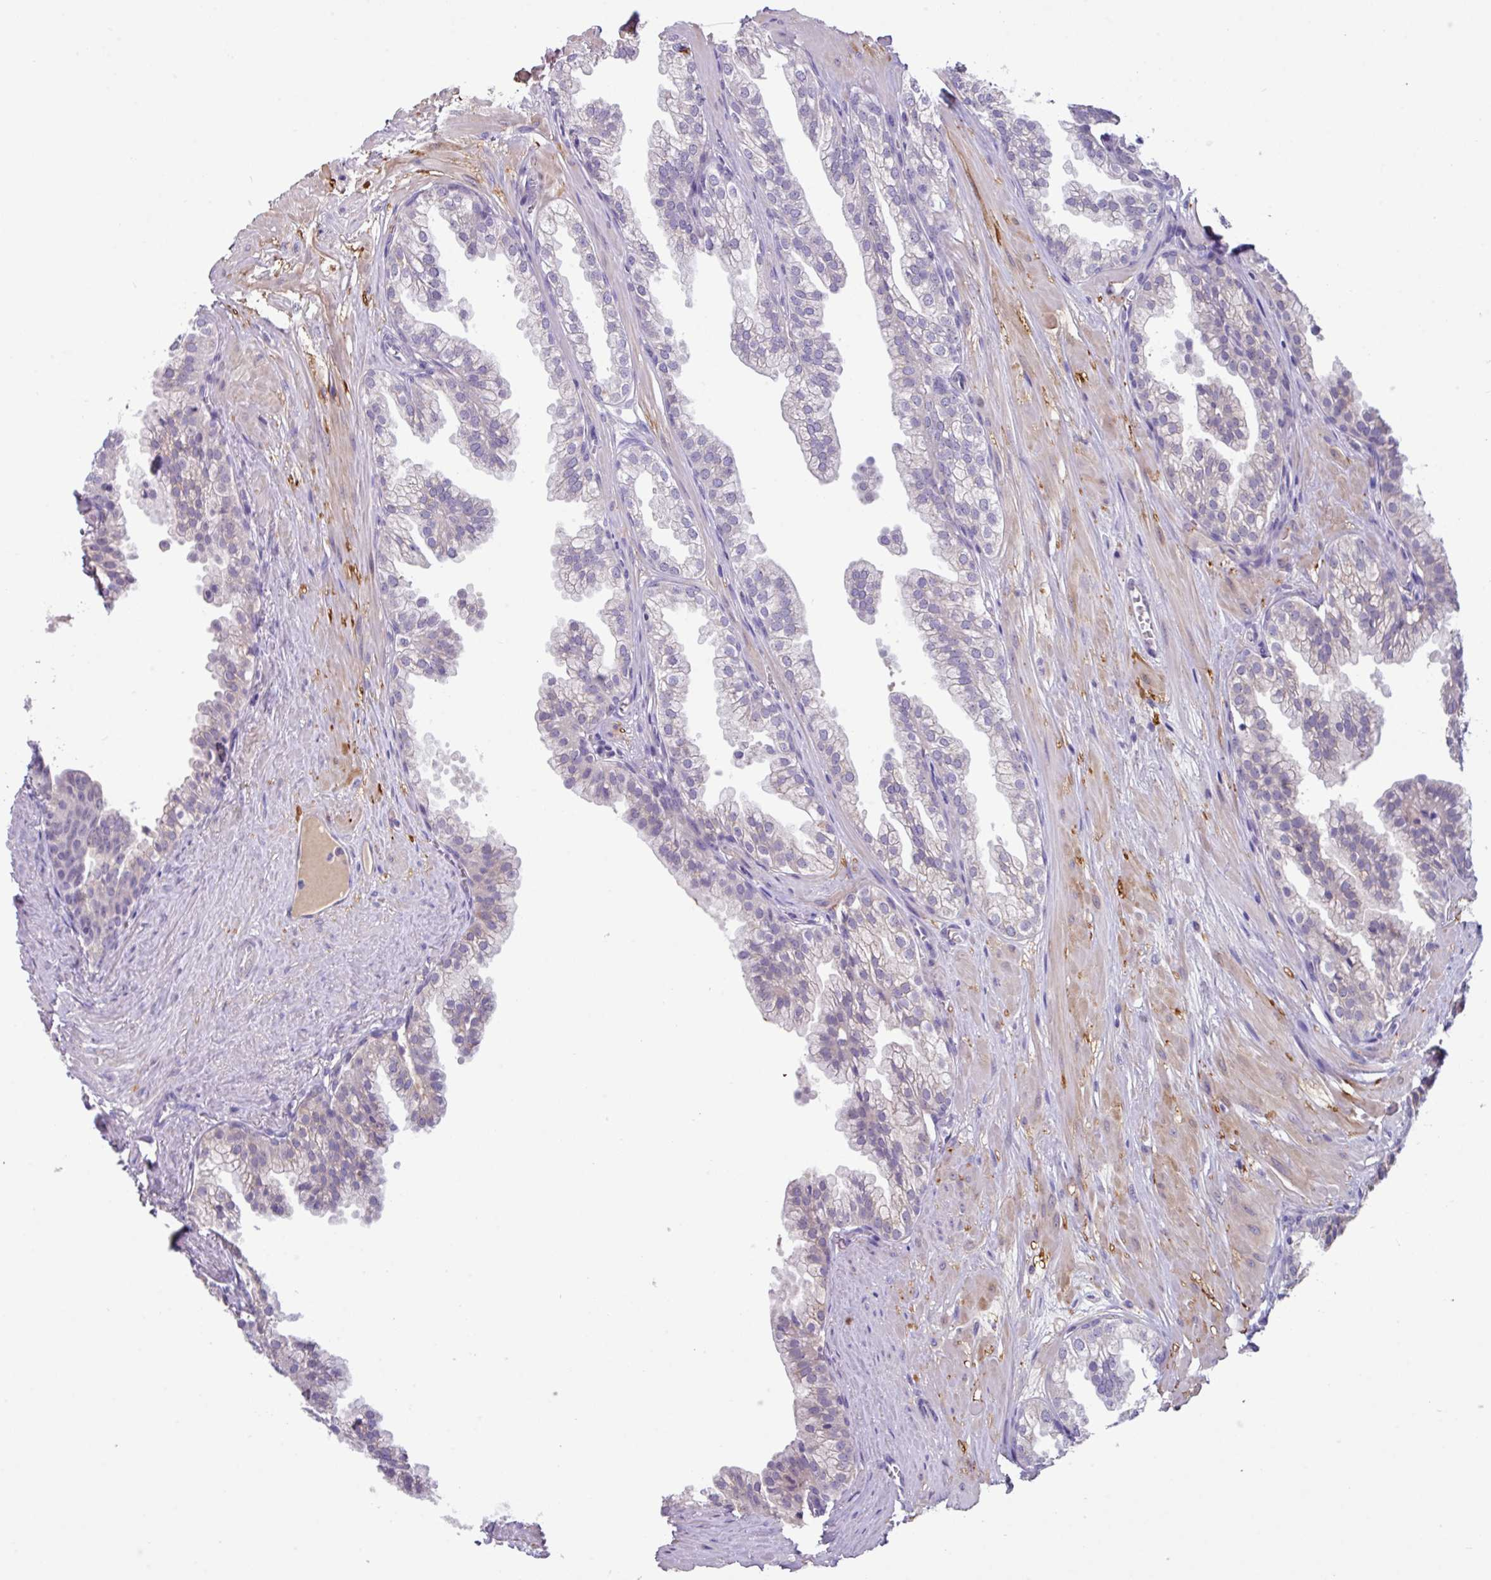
{"staining": {"intensity": "negative", "quantity": "none", "location": "none"}, "tissue": "prostate", "cell_type": "Glandular cells", "image_type": "normal", "snomed": [{"axis": "morphology", "description": "Normal tissue, NOS"}, {"axis": "topography", "description": "Prostate"}, {"axis": "topography", "description": "Peripheral nerve tissue"}], "caption": "DAB (3,3'-diaminobenzidine) immunohistochemical staining of benign human prostate shows no significant positivity in glandular cells.", "gene": "ZNF524", "patient": {"sex": "male", "age": 55}}